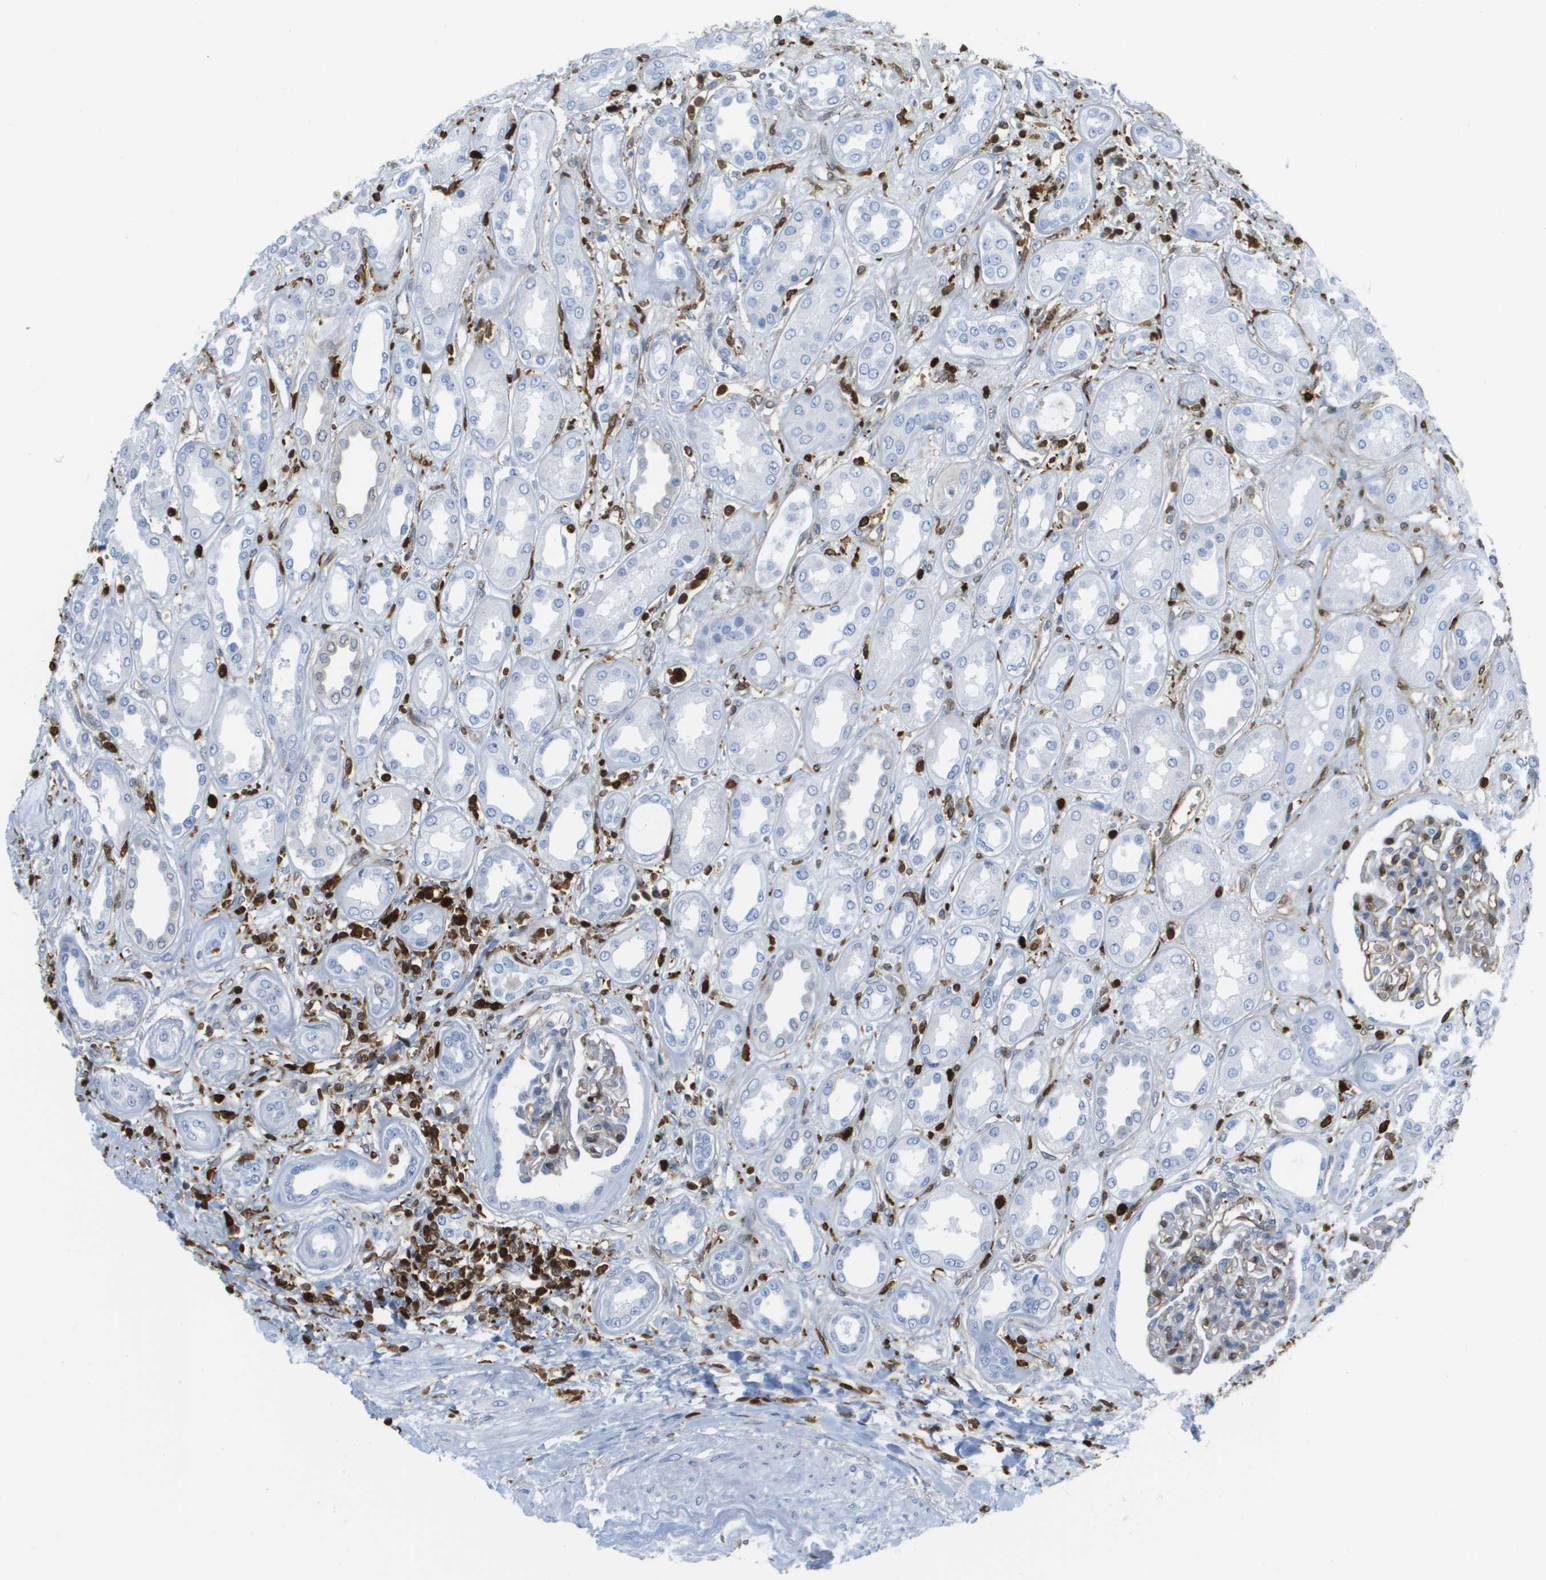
{"staining": {"intensity": "moderate", "quantity": "<25%", "location": "cytoplasmic/membranous"}, "tissue": "kidney", "cell_type": "Cells in glomeruli", "image_type": "normal", "snomed": [{"axis": "morphology", "description": "Normal tissue, NOS"}, {"axis": "topography", "description": "Kidney"}], "caption": "Protein staining of normal kidney reveals moderate cytoplasmic/membranous expression in approximately <25% of cells in glomeruli. Using DAB (brown) and hematoxylin (blue) stains, captured at high magnification using brightfield microscopy.", "gene": "DOCK5", "patient": {"sex": "male", "age": 59}}